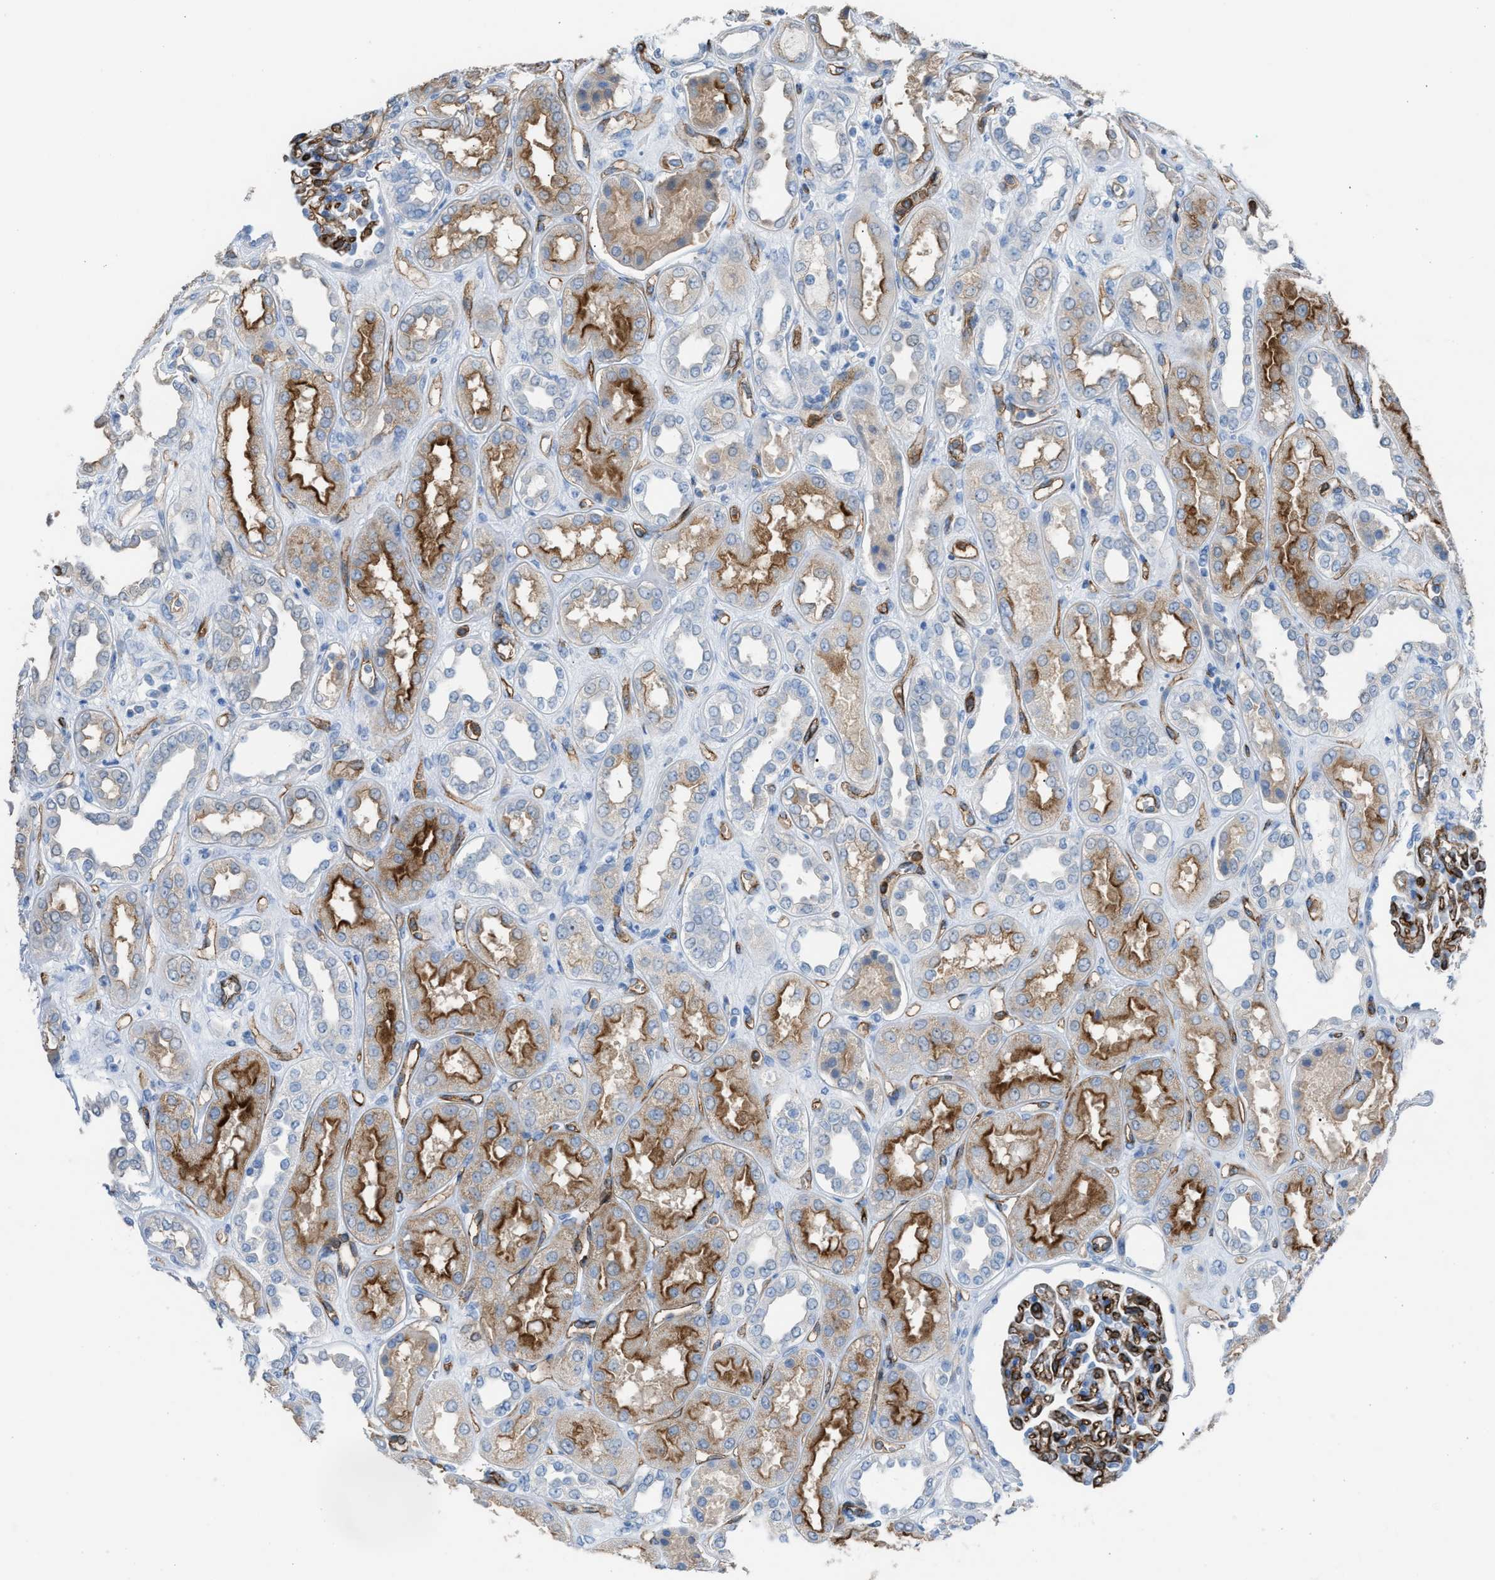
{"staining": {"intensity": "strong", "quantity": "25%-75%", "location": "cytoplasmic/membranous"}, "tissue": "kidney", "cell_type": "Cells in glomeruli", "image_type": "normal", "snomed": [{"axis": "morphology", "description": "Normal tissue, NOS"}, {"axis": "topography", "description": "Kidney"}], "caption": "There is high levels of strong cytoplasmic/membranous expression in cells in glomeruli of unremarkable kidney, as demonstrated by immunohistochemical staining (brown color).", "gene": "DYSF", "patient": {"sex": "male", "age": 59}}